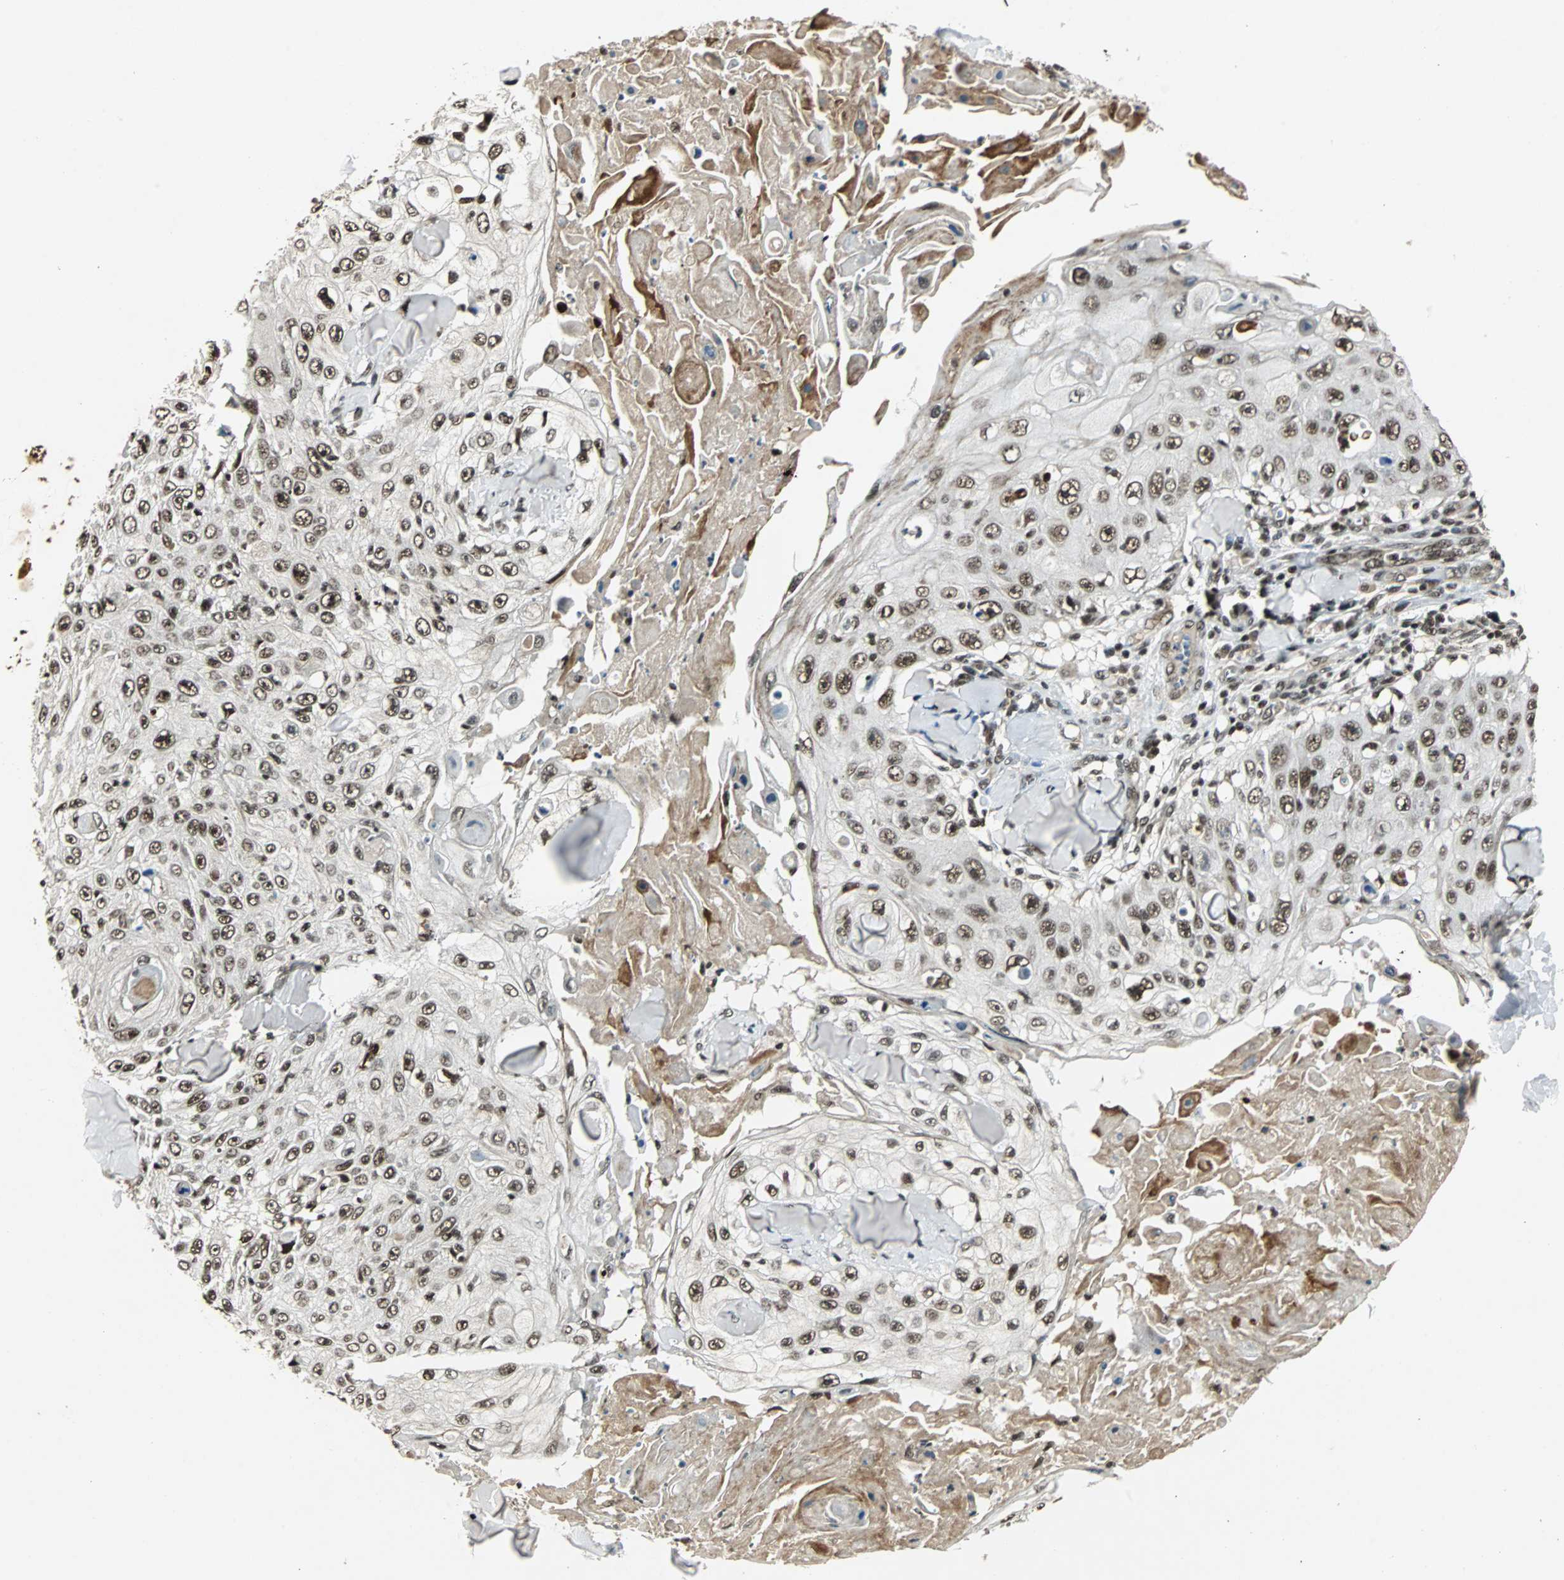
{"staining": {"intensity": "strong", "quantity": ">75%", "location": "nuclear"}, "tissue": "skin cancer", "cell_type": "Tumor cells", "image_type": "cancer", "snomed": [{"axis": "morphology", "description": "Squamous cell carcinoma, NOS"}, {"axis": "topography", "description": "Skin"}], "caption": "A histopathology image of human skin cancer (squamous cell carcinoma) stained for a protein demonstrates strong nuclear brown staining in tumor cells.", "gene": "TAF5", "patient": {"sex": "male", "age": 86}}